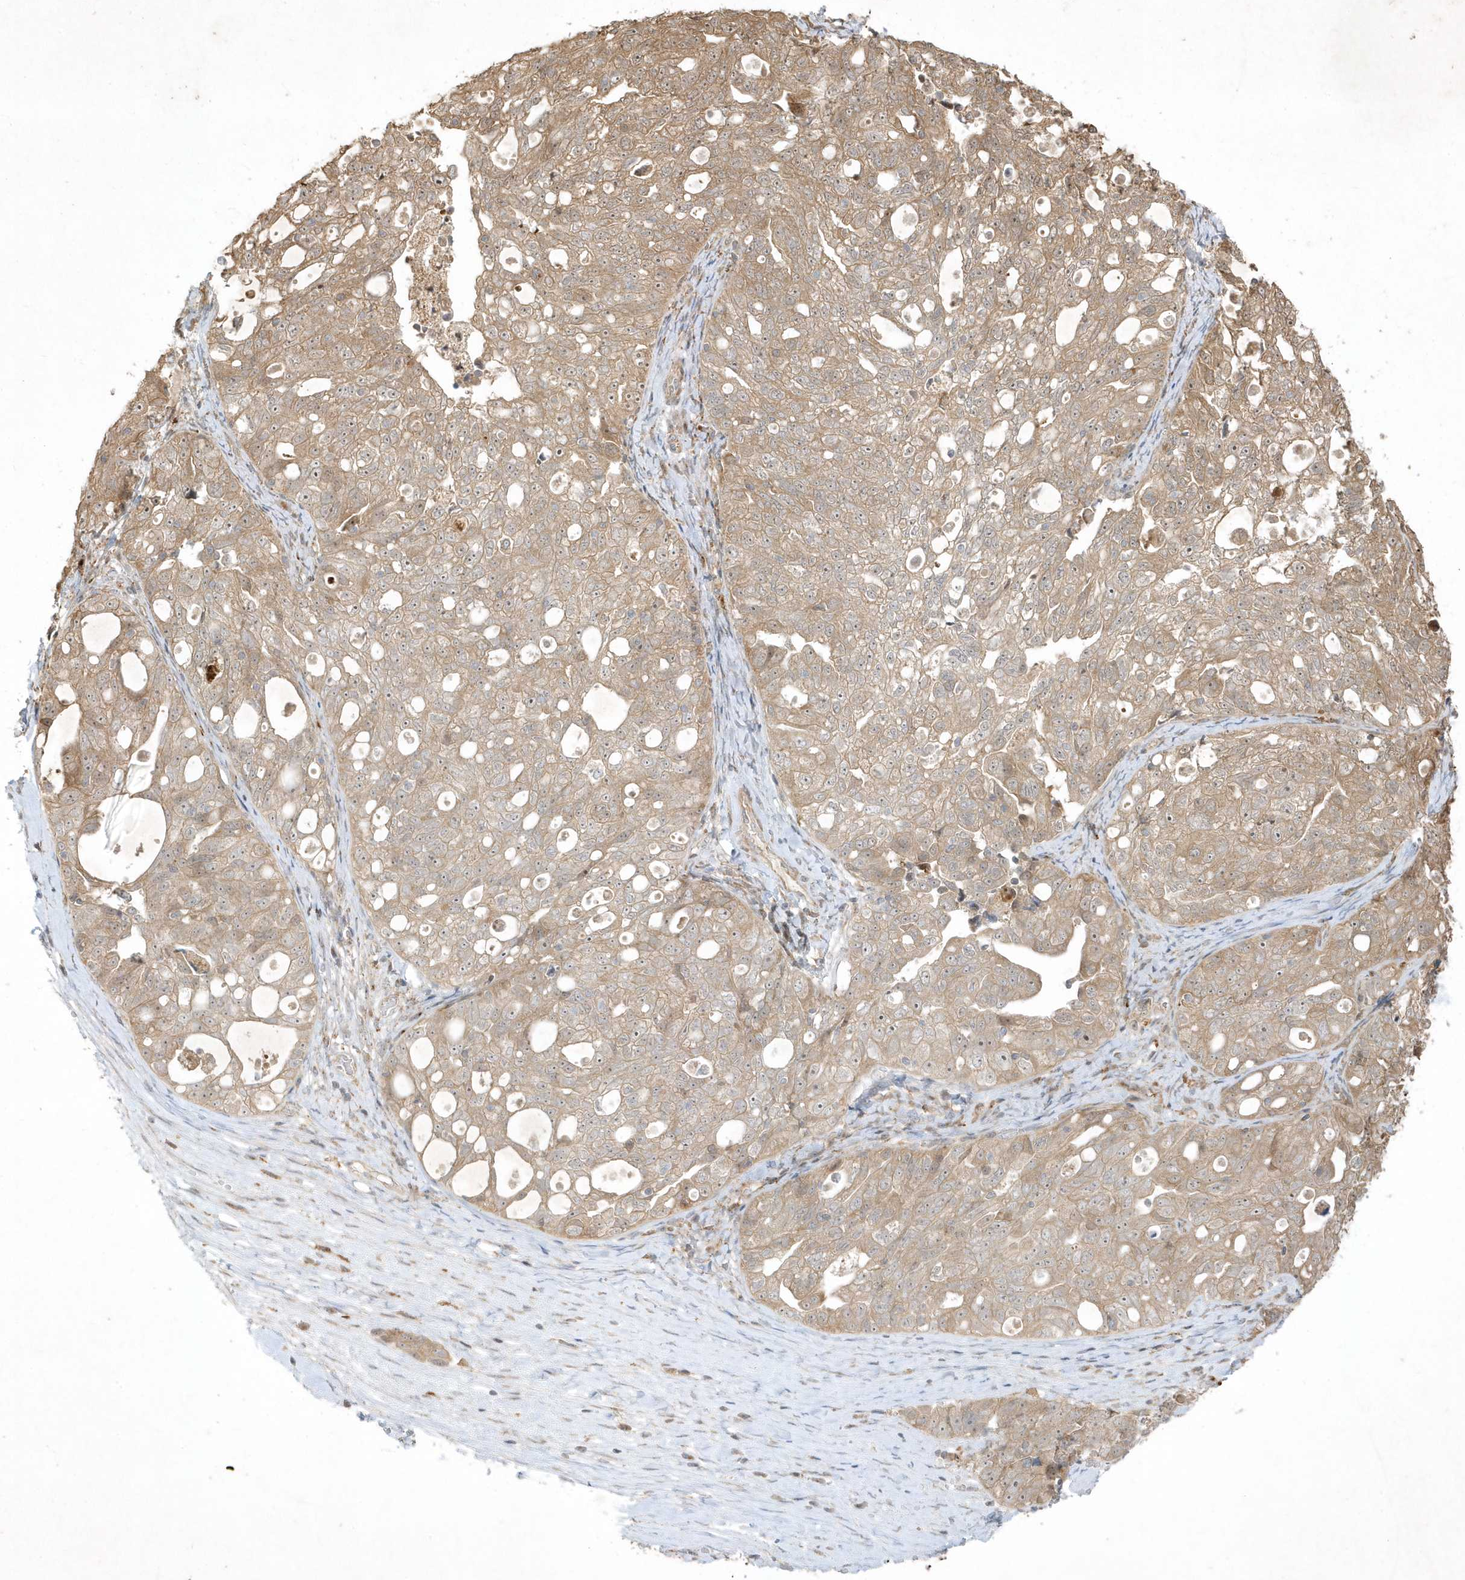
{"staining": {"intensity": "moderate", "quantity": "25%-75%", "location": "cytoplasmic/membranous"}, "tissue": "ovarian cancer", "cell_type": "Tumor cells", "image_type": "cancer", "snomed": [{"axis": "morphology", "description": "Carcinoma, NOS"}, {"axis": "morphology", "description": "Cystadenocarcinoma, serous, NOS"}, {"axis": "topography", "description": "Ovary"}], "caption": "Immunohistochemical staining of human ovarian serous cystadenocarcinoma demonstrates moderate cytoplasmic/membranous protein positivity in about 25%-75% of tumor cells. (DAB (3,3'-diaminobenzidine) = brown stain, brightfield microscopy at high magnification).", "gene": "IFT57", "patient": {"sex": "female", "age": 69}}